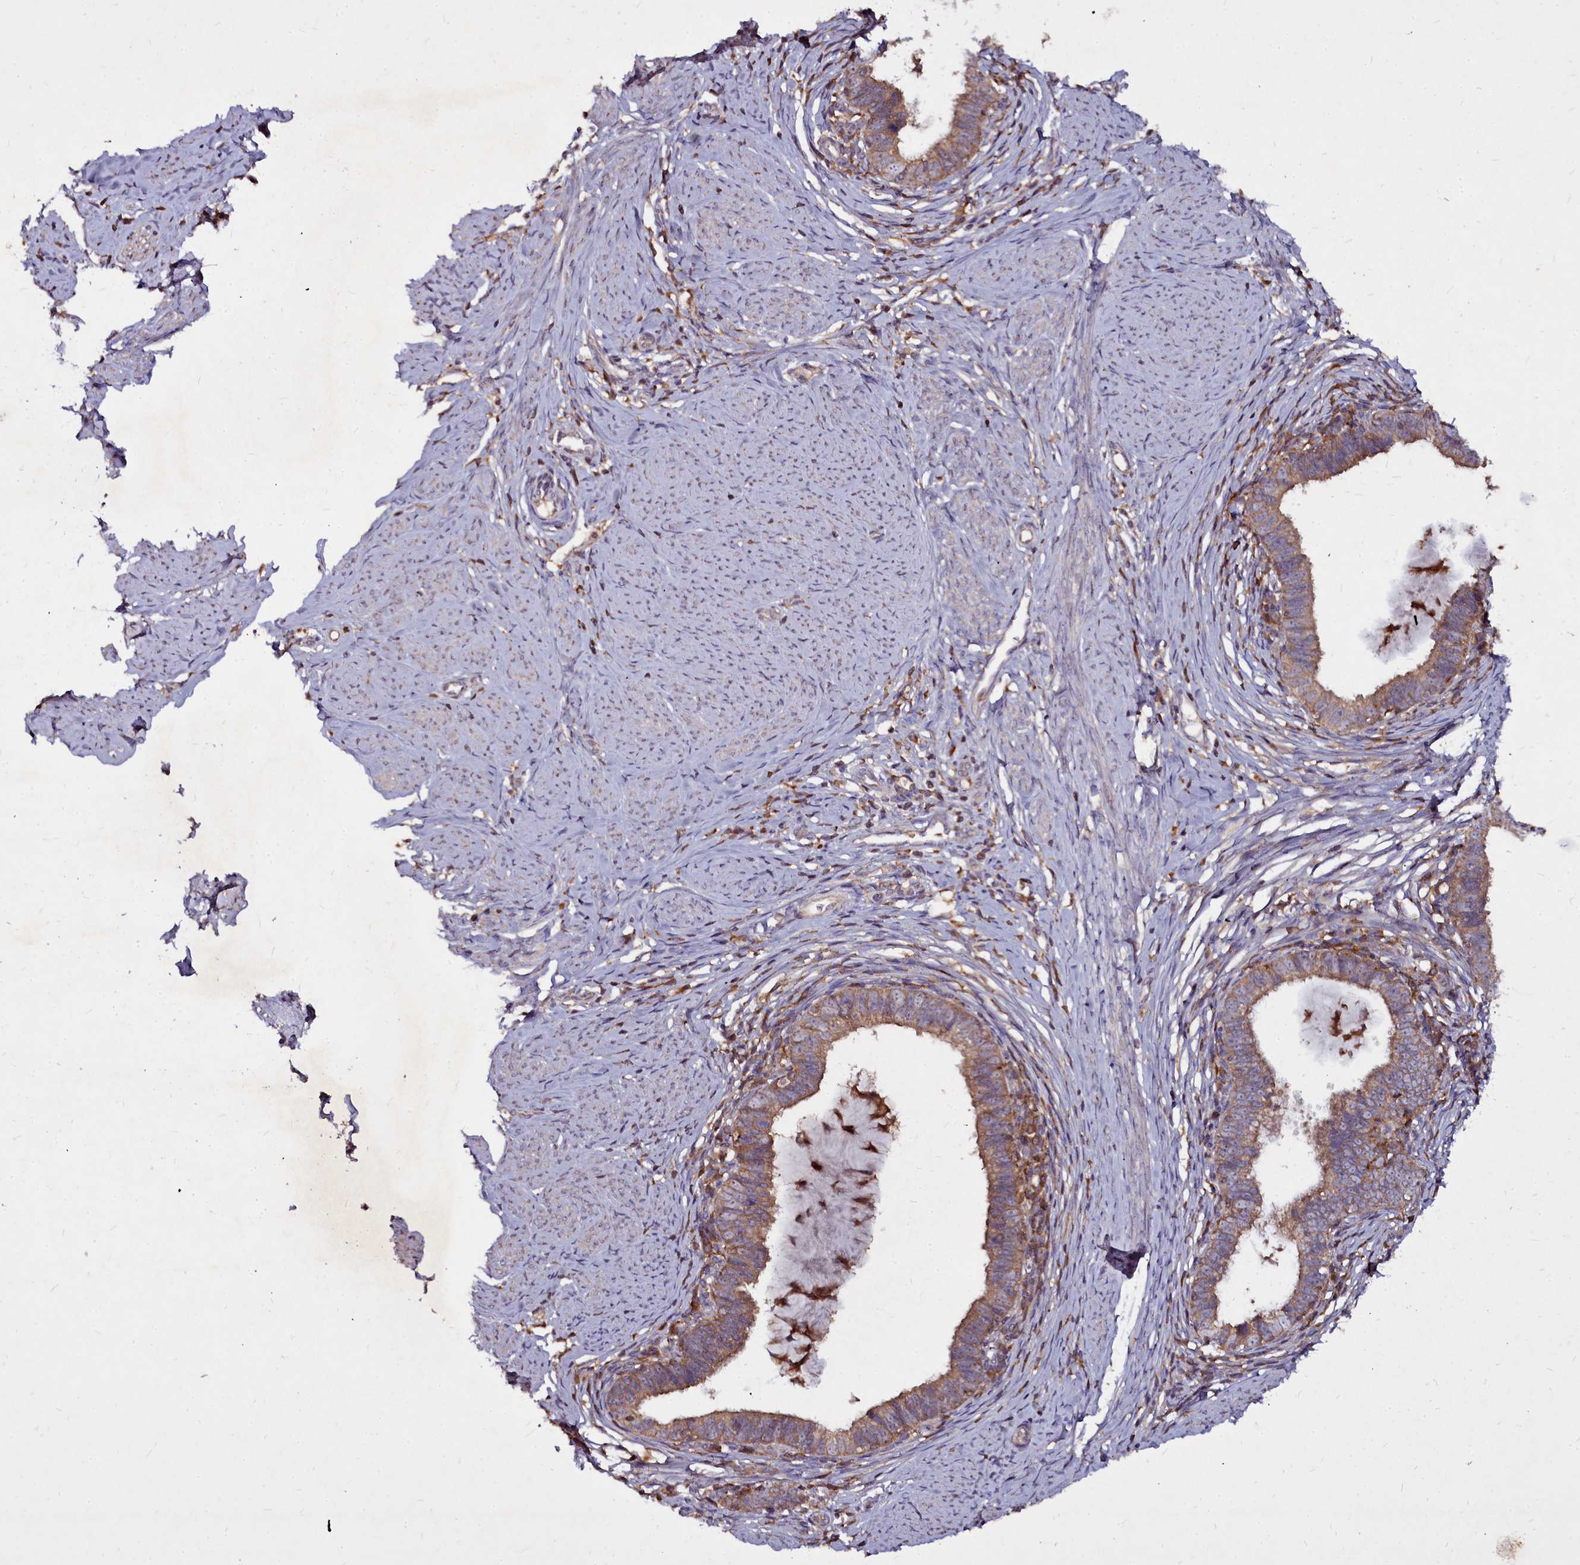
{"staining": {"intensity": "moderate", "quantity": ">75%", "location": "cytoplasmic/membranous"}, "tissue": "cervical cancer", "cell_type": "Tumor cells", "image_type": "cancer", "snomed": [{"axis": "morphology", "description": "Adenocarcinoma, NOS"}, {"axis": "topography", "description": "Cervix"}], "caption": "The photomicrograph displays a brown stain indicating the presence of a protein in the cytoplasmic/membranous of tumor cells in adenocarcinoma (cervical).", "gene": "NCKAP1L", "patient": {"sex": "female", "age": 36}}